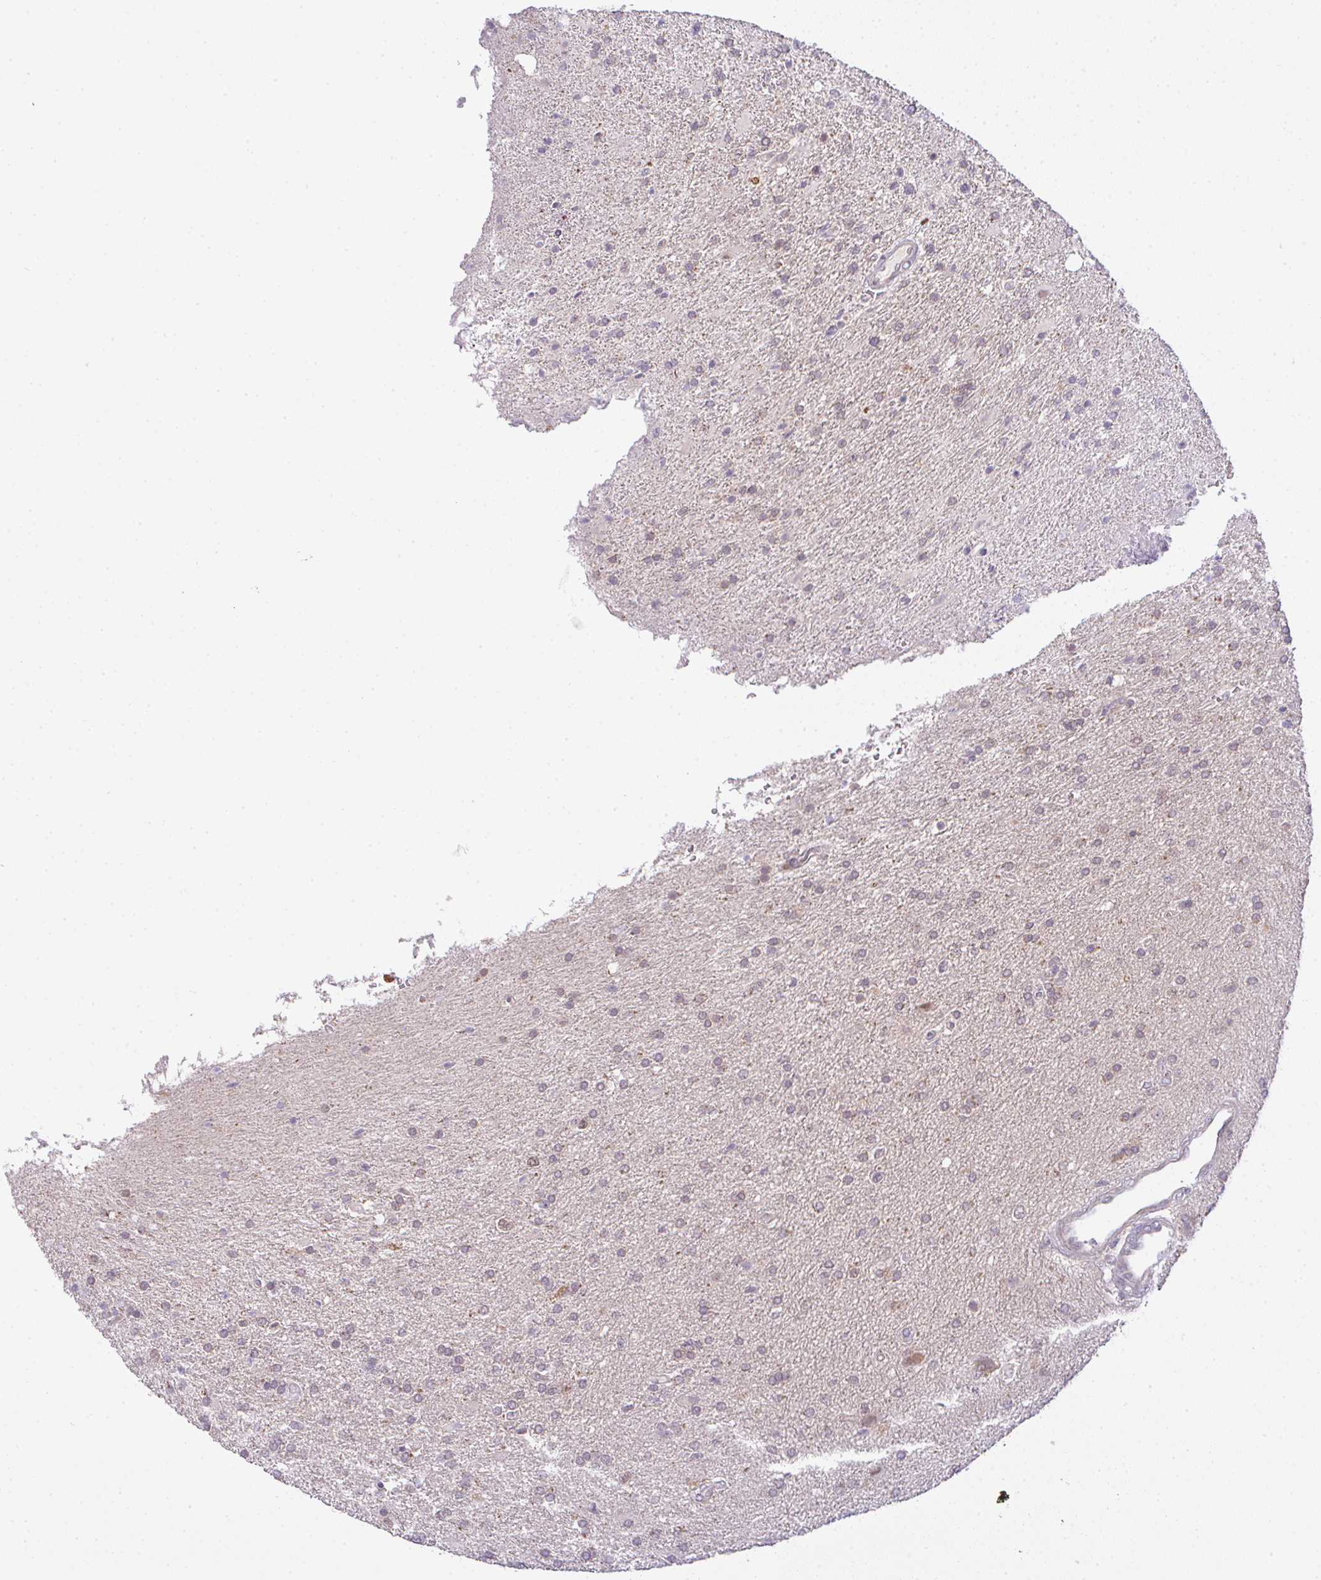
{"staining": {"intensity": "negative", "quantity": "none", "location": "none"}, "tissue": "glioma", "cell_type": "Tumor cells", "image_type": "cancer", "snomed": [{"axis": "morphology", "description": "Glioma, malignant, High grade"}, {"axis": "topography", "description": "Brain"}], "caption": "Immunohistochemistry (IHC) micrograph of malignant high-grade glioma stained for a protein (brown), which demonstrates no expression in tumor cells.", "gene": "CSE1L", "patient": {"sex": "male", "age": 56}}